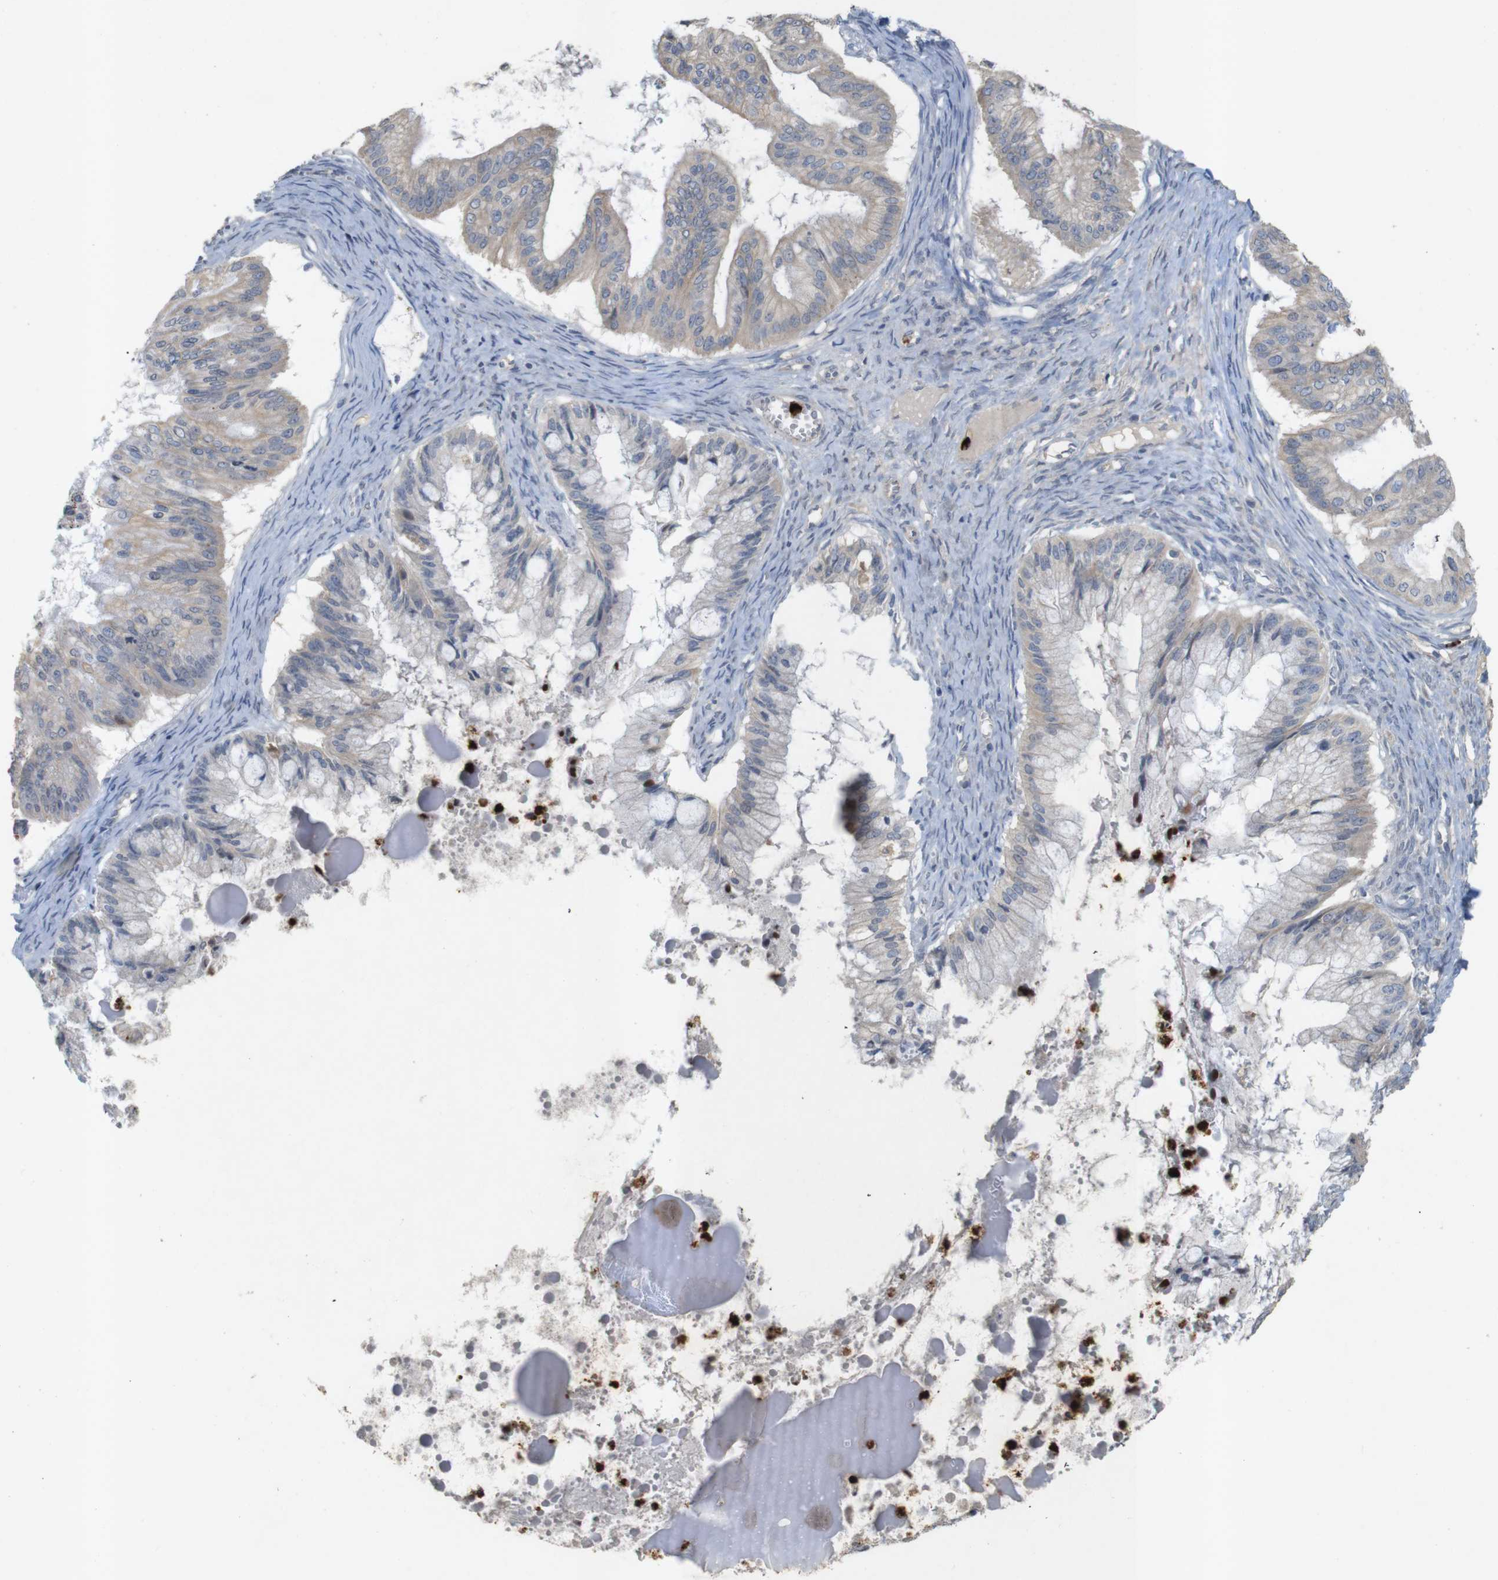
{"staining": {"intensity": "weak", "quantity": "<25%", "location": "cytoplasmic/membranous"}, "tissue": "ovarian cancer", "cell_type": "Tumor cells", "image_type": "cancer", "snomed": [{"axis": "morphology", "description": "Cystadenocarcinoma, mucinous, NOS"}, {"axis": "topography", "description": "Ovary"}], "caption": "Tumor cells are negative for brown protein staining in mucinous cystadenocarcinoma (ovarian). The staining was performed using DAB to visualize the protein expression in brown, while the nuclei were stained in blue with hematoxylin (Magnification: 20x).", "gene": "TSPAN14", "patient": {"sex": "female", "age": 57}}